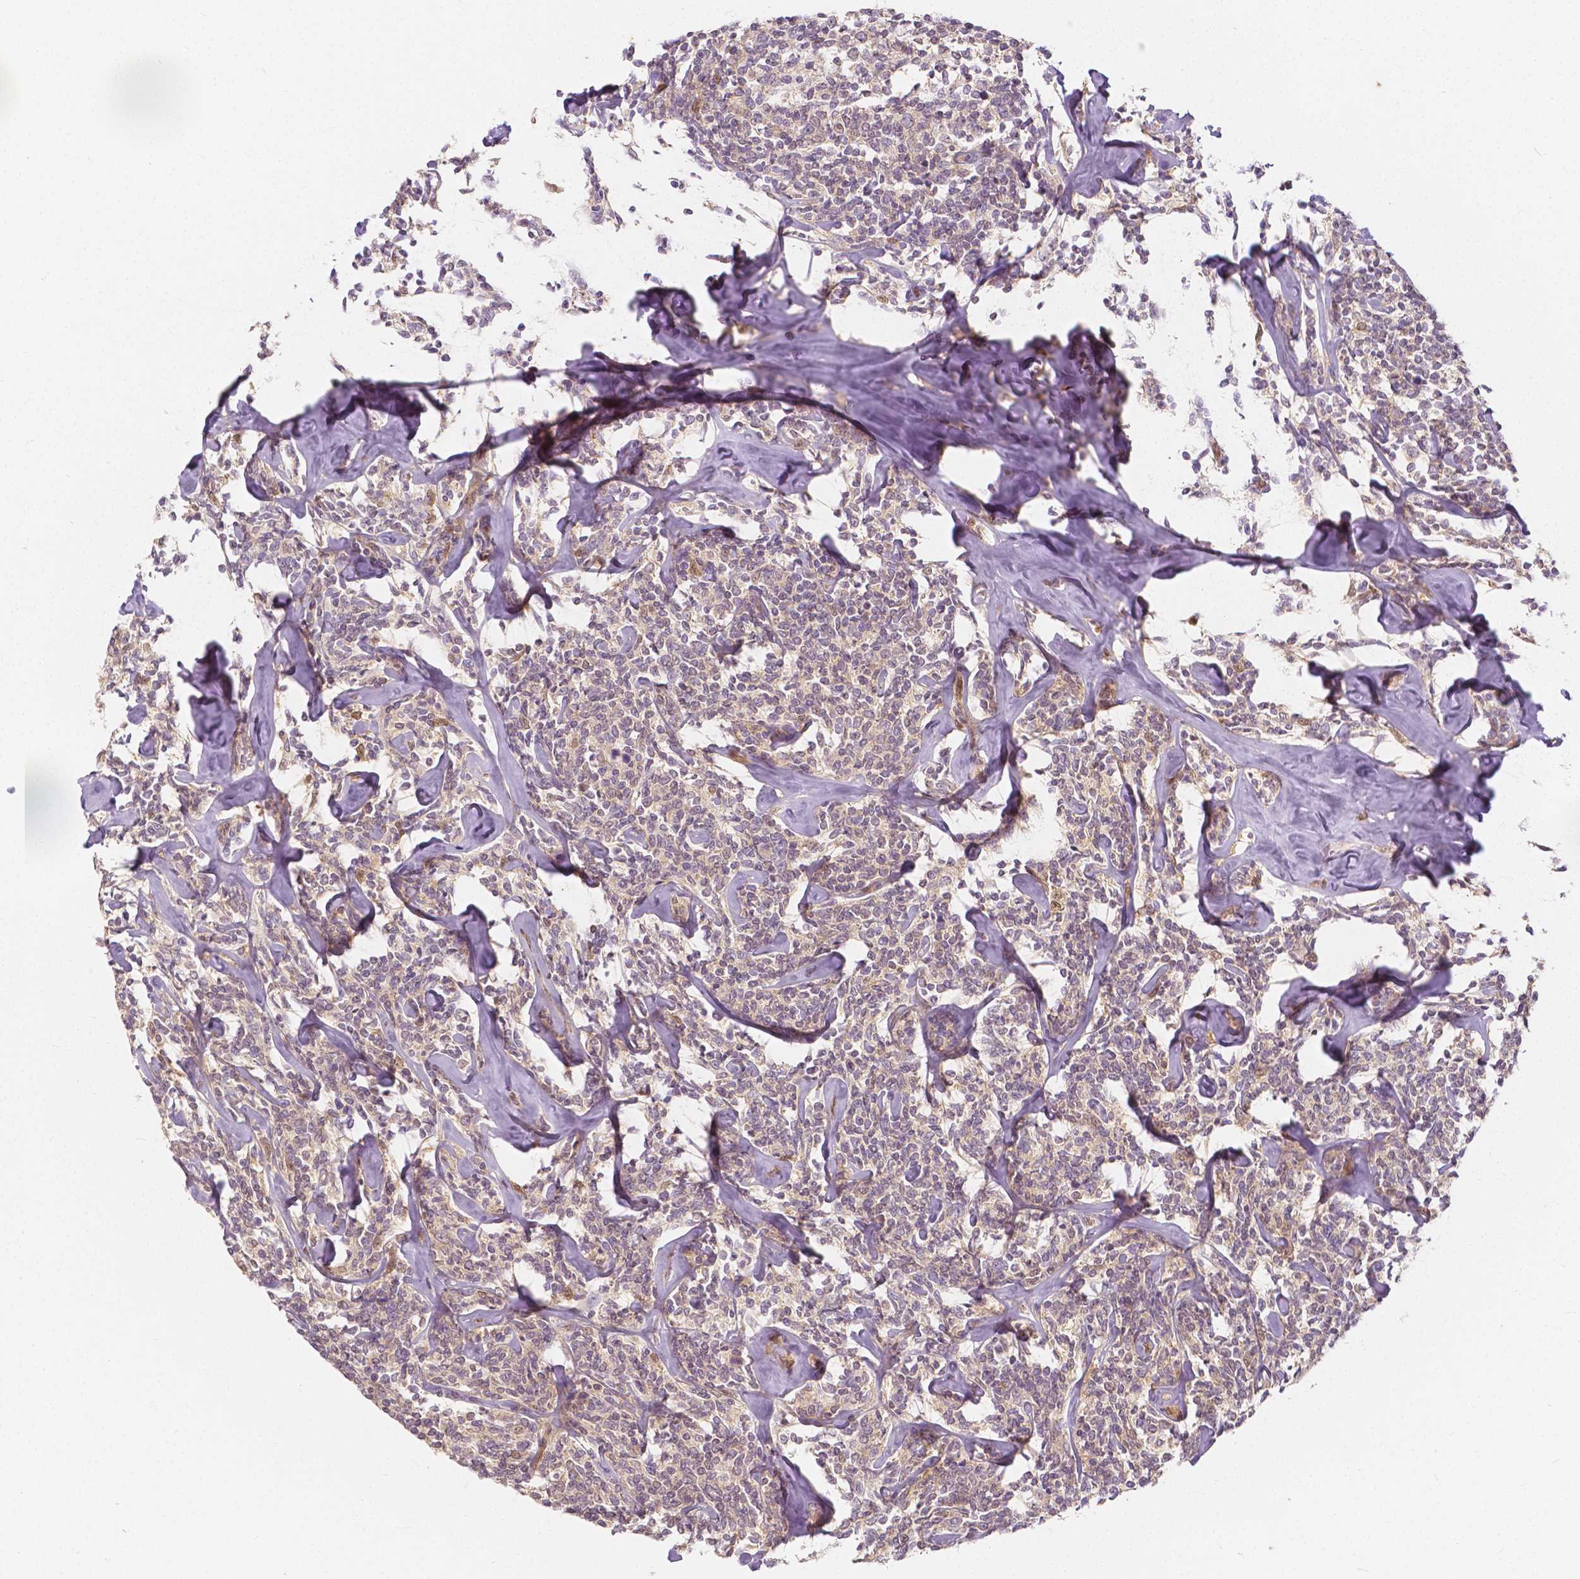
{"staining": {"intensity": "weak", "quantity": "25%-75%", "location": "cytoplasmic/membranous"}, "tissue": "lymphoma", "cell_type": "Tumor cells", "image_type": "cancer", "snomed": [{"axis": "morphology", "description": "Malignant lymphoma, non-Hodgkin's type, Low grade"}, {"axis": "topography", "description": "Lymph node"}], "caption": "Immunohistochemical staining of human malignant lymphoma, non-Hodgkin's type (low-grade) shows low levels of weak cytoplasmic/membranous protein positivity in approximately 25%-75% of tumor cells.", "gene": "NAPRT", "patient": {"sex": "female", "age": 56}}